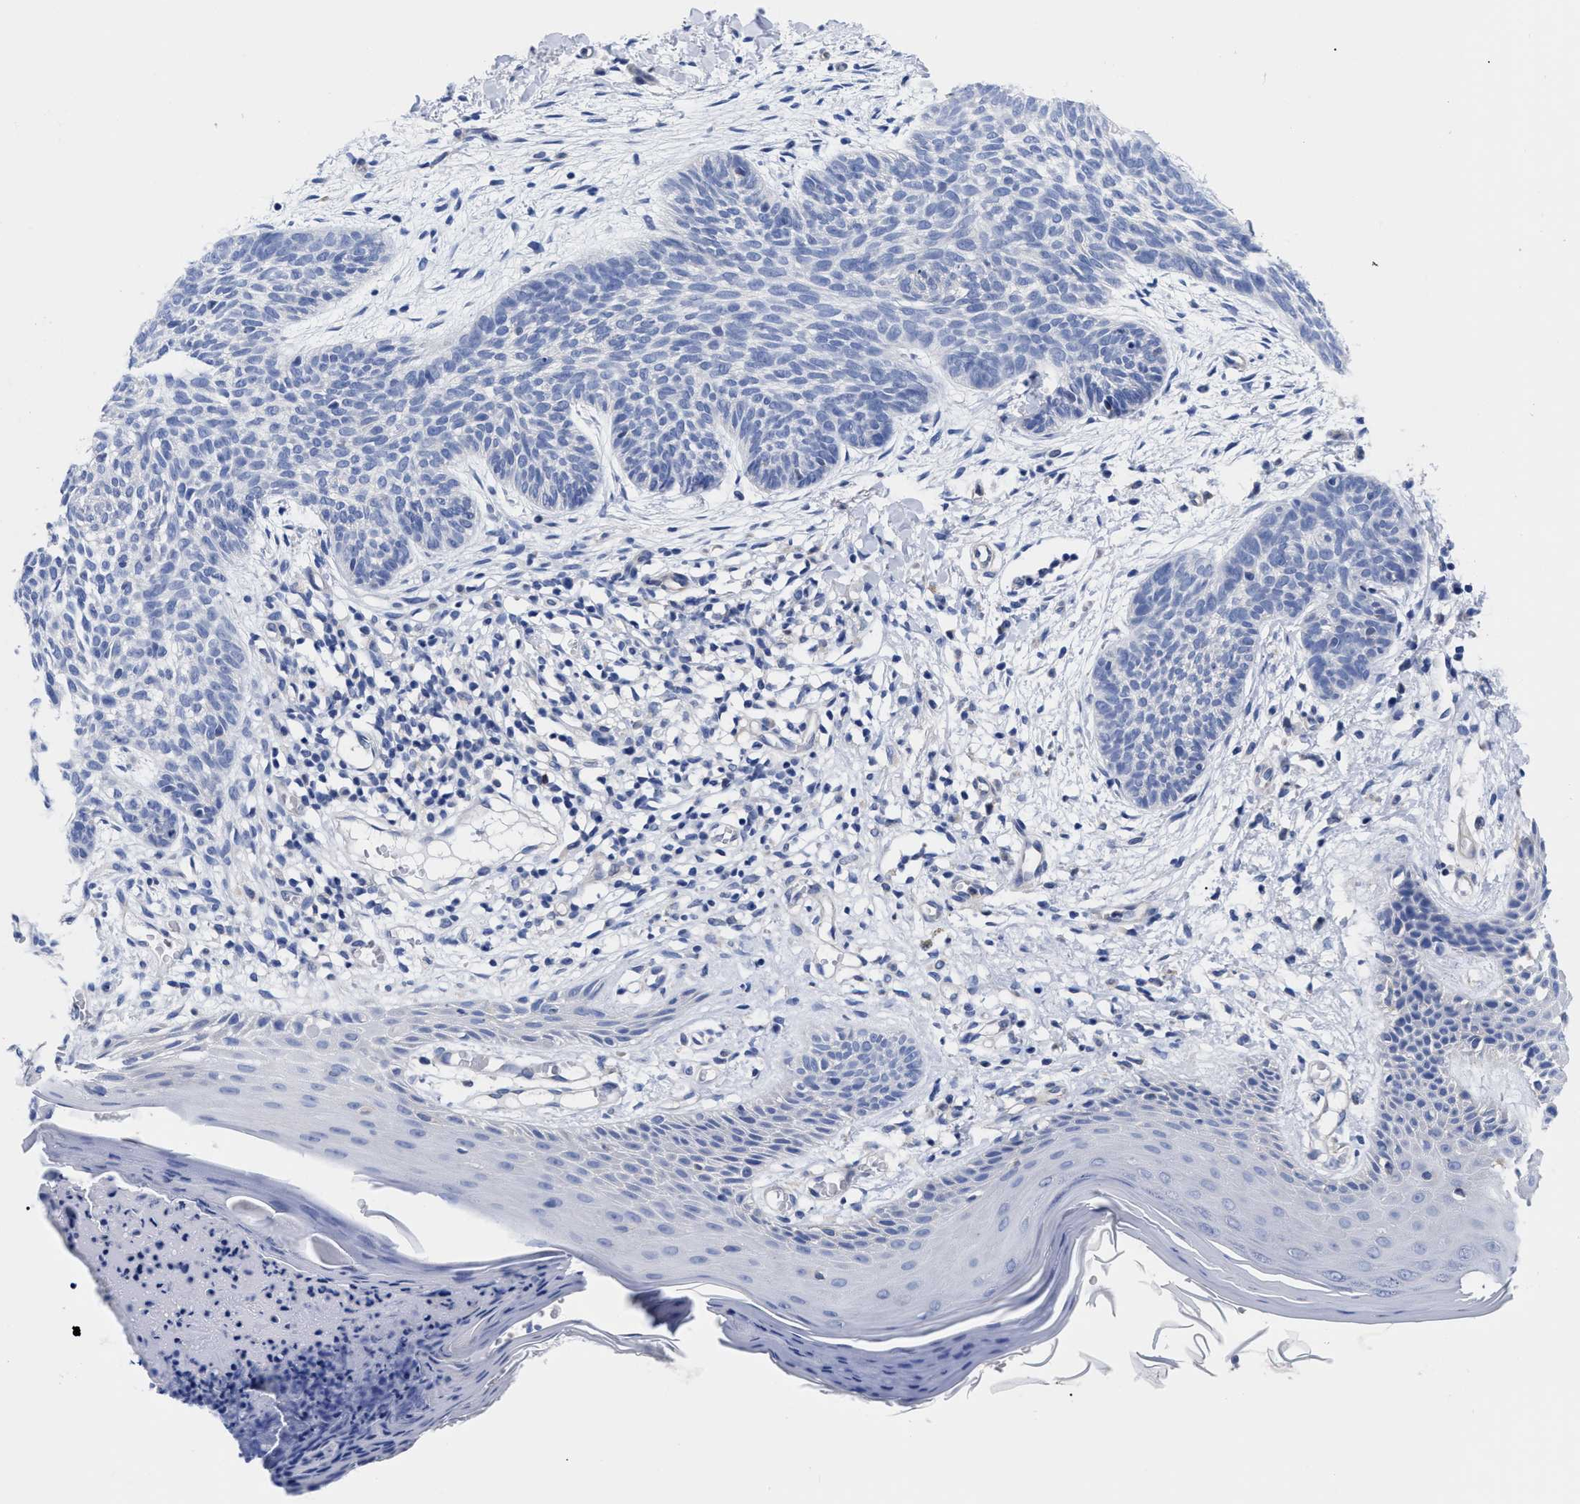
{"staining": {"intensity": "negative", "quantity": "none", "location": "none"}, "tissue": "skin cancer", "cell_type": "Tumor cells", "image_type": "cancer", "snomed": [{"axis": "morphology", "description": "Basal cell carcinoma"}, {"axis": "topography", "description": "Skin"}], "caption": "An image of human skin basal cell carcinoma is negative for staining in tumor cells.", "gene": "IRAG2", "patient": {"sex": "female", "age": 59}}